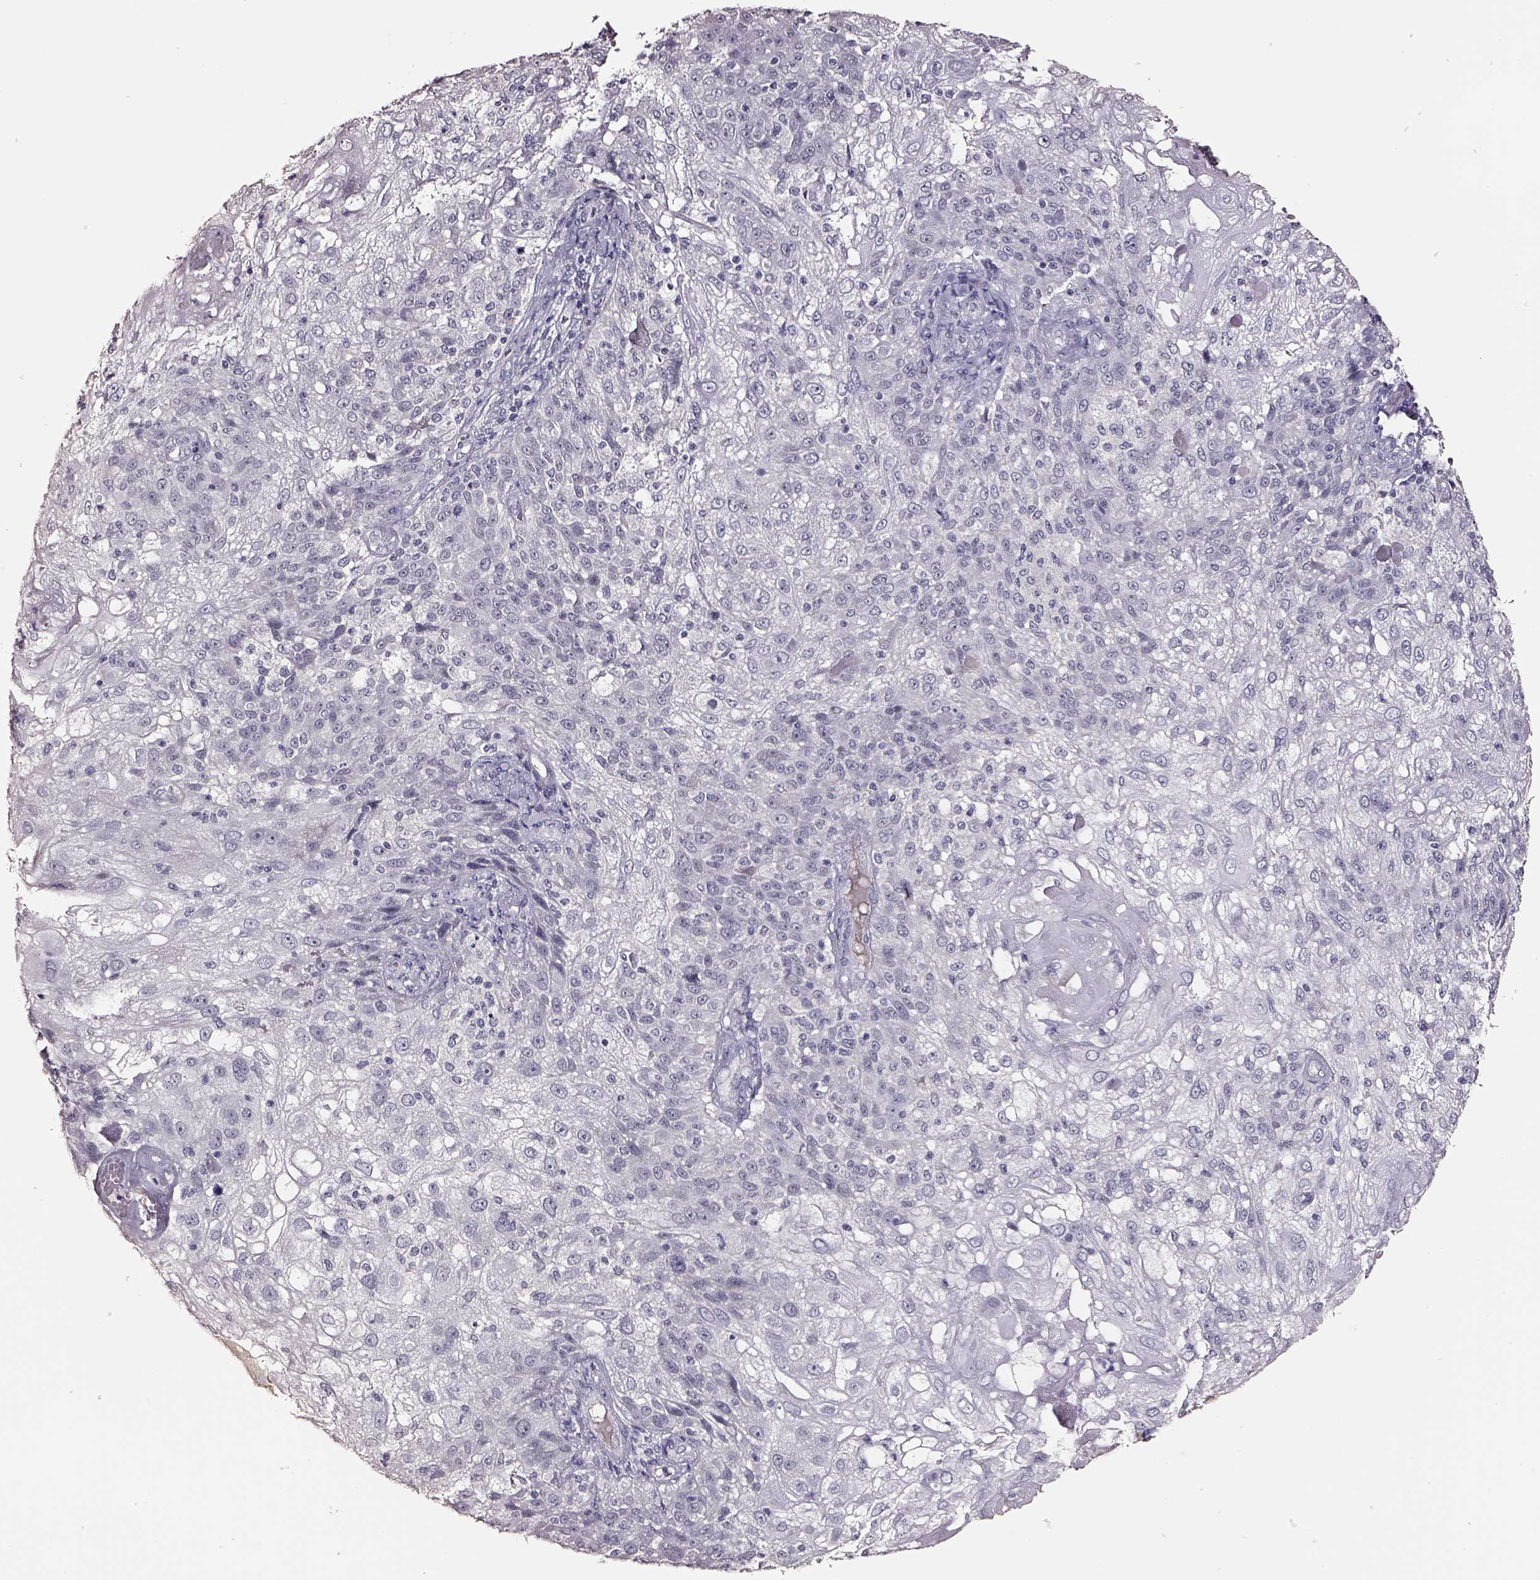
{"staining": {"intensity": "negative", "quantity": "none", "location": "none"}, "tissue": "skin cancer", "cell_type": "Tumor cells", "image_type": "cancer", "snomed": [{"axis": "morphology", "description": "Normal tissue, NOS"}, {"axis": "morphology", "description": "Squamous cell carcinoma, NOS"}, {"axis": "topography", "description": "Skin"}], "caption": "High magnification brightfield microscopy of skin cancer stained with DAB (3,3'-diaminobenzidine) (brown) and counterstained with hematoxylin (blue): tumor cells show no significant expression.", "gene": "SMIM17", "patient": {"sex": "female", "age": 83}}